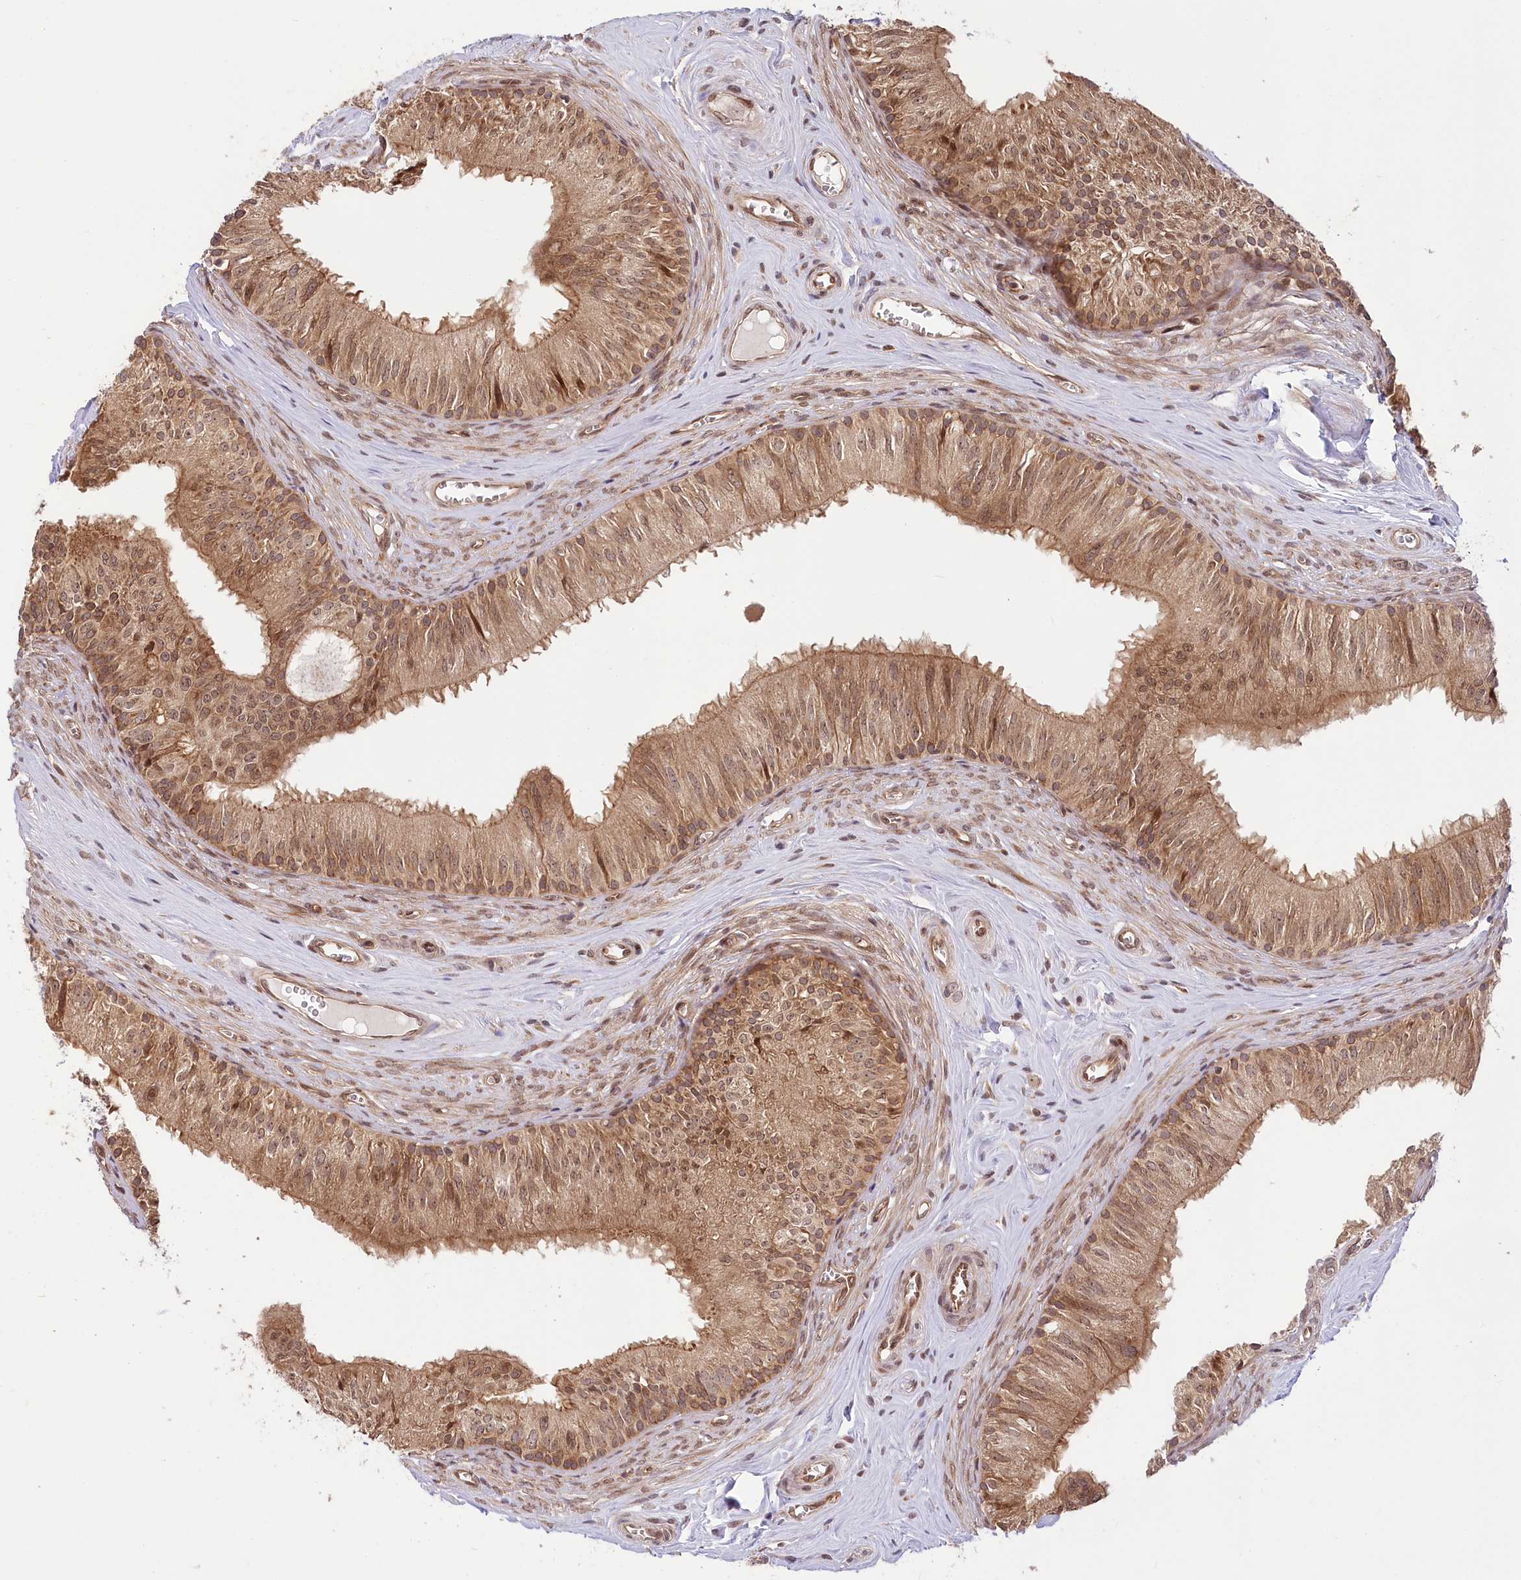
{"staining": {"intensity": "moderate", "quantity": ">75%", "location": "cytoplasmic/membranous"}, "tissue": "epididymis", "cell_type": "Glandular cells", "image_type": "normal", "snomed": [{"axis": "morphology", "description": "Normal tissue, NOS"}, {"axis": "topography", "description": "Epididymis"}], "caption": "A medium amount of moderate cytoplasmic/membranous positivity is appreciated in approximately >75% of glandular cells in benign epididymis.", "gene": "CEP70", "patient": {"sex": "male", "age": 46}}